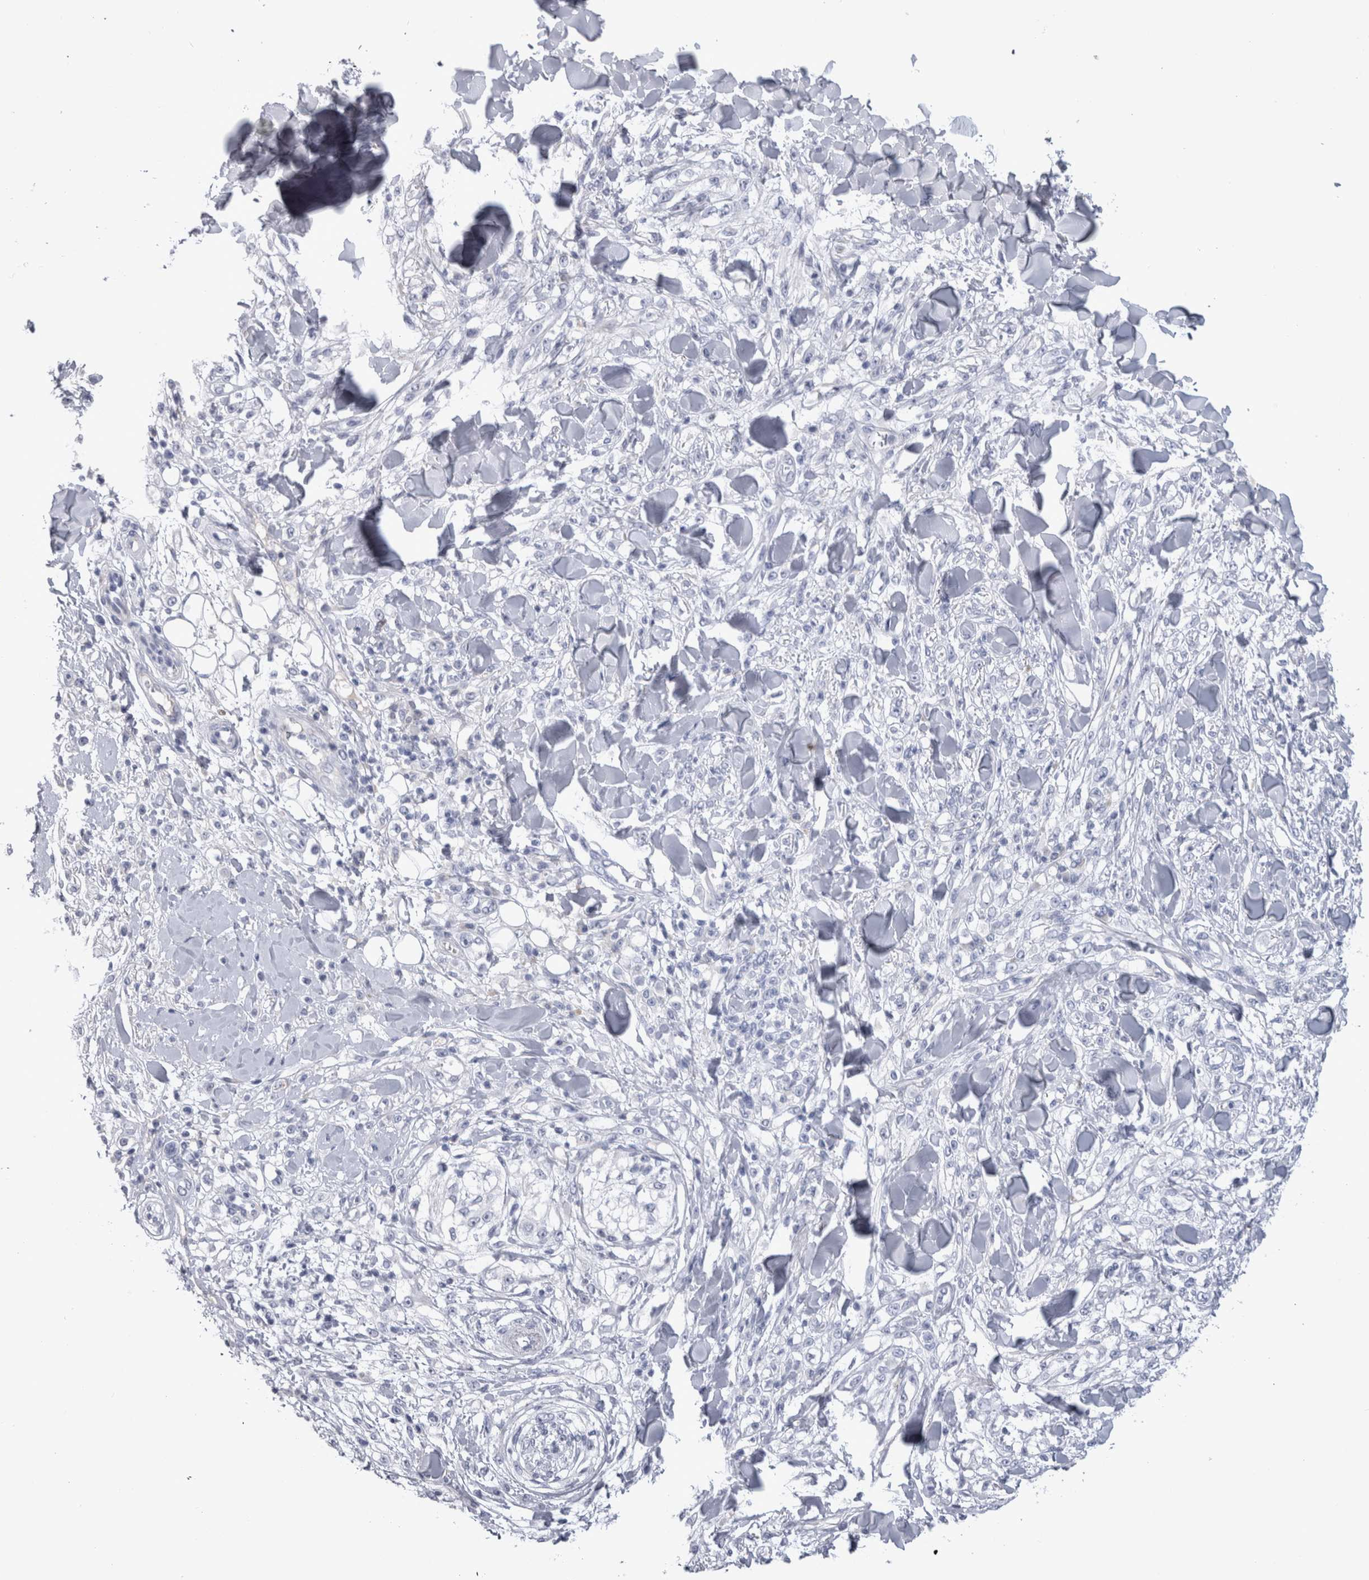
{"staining": {"intensity": "negative", "quantity": "none", "location": "none"}, "tissue": "melanoma", "cell_type": "Tumor cells", "image_type": "cancer", "snomed": [{"axis": "morphology", "description": "Malignant melanoma, NOS"}, {"axis": "topography", "description": "Skin of head"}], "caption": "There is no significant expression in tumor cells of melanoma. (DAB (3,3'-diaminobenzidine) IHC visualized using brightfield microscopy, high magnification).", "gene": "PAX5", "patient": {"sex": "male", "age": 83}}